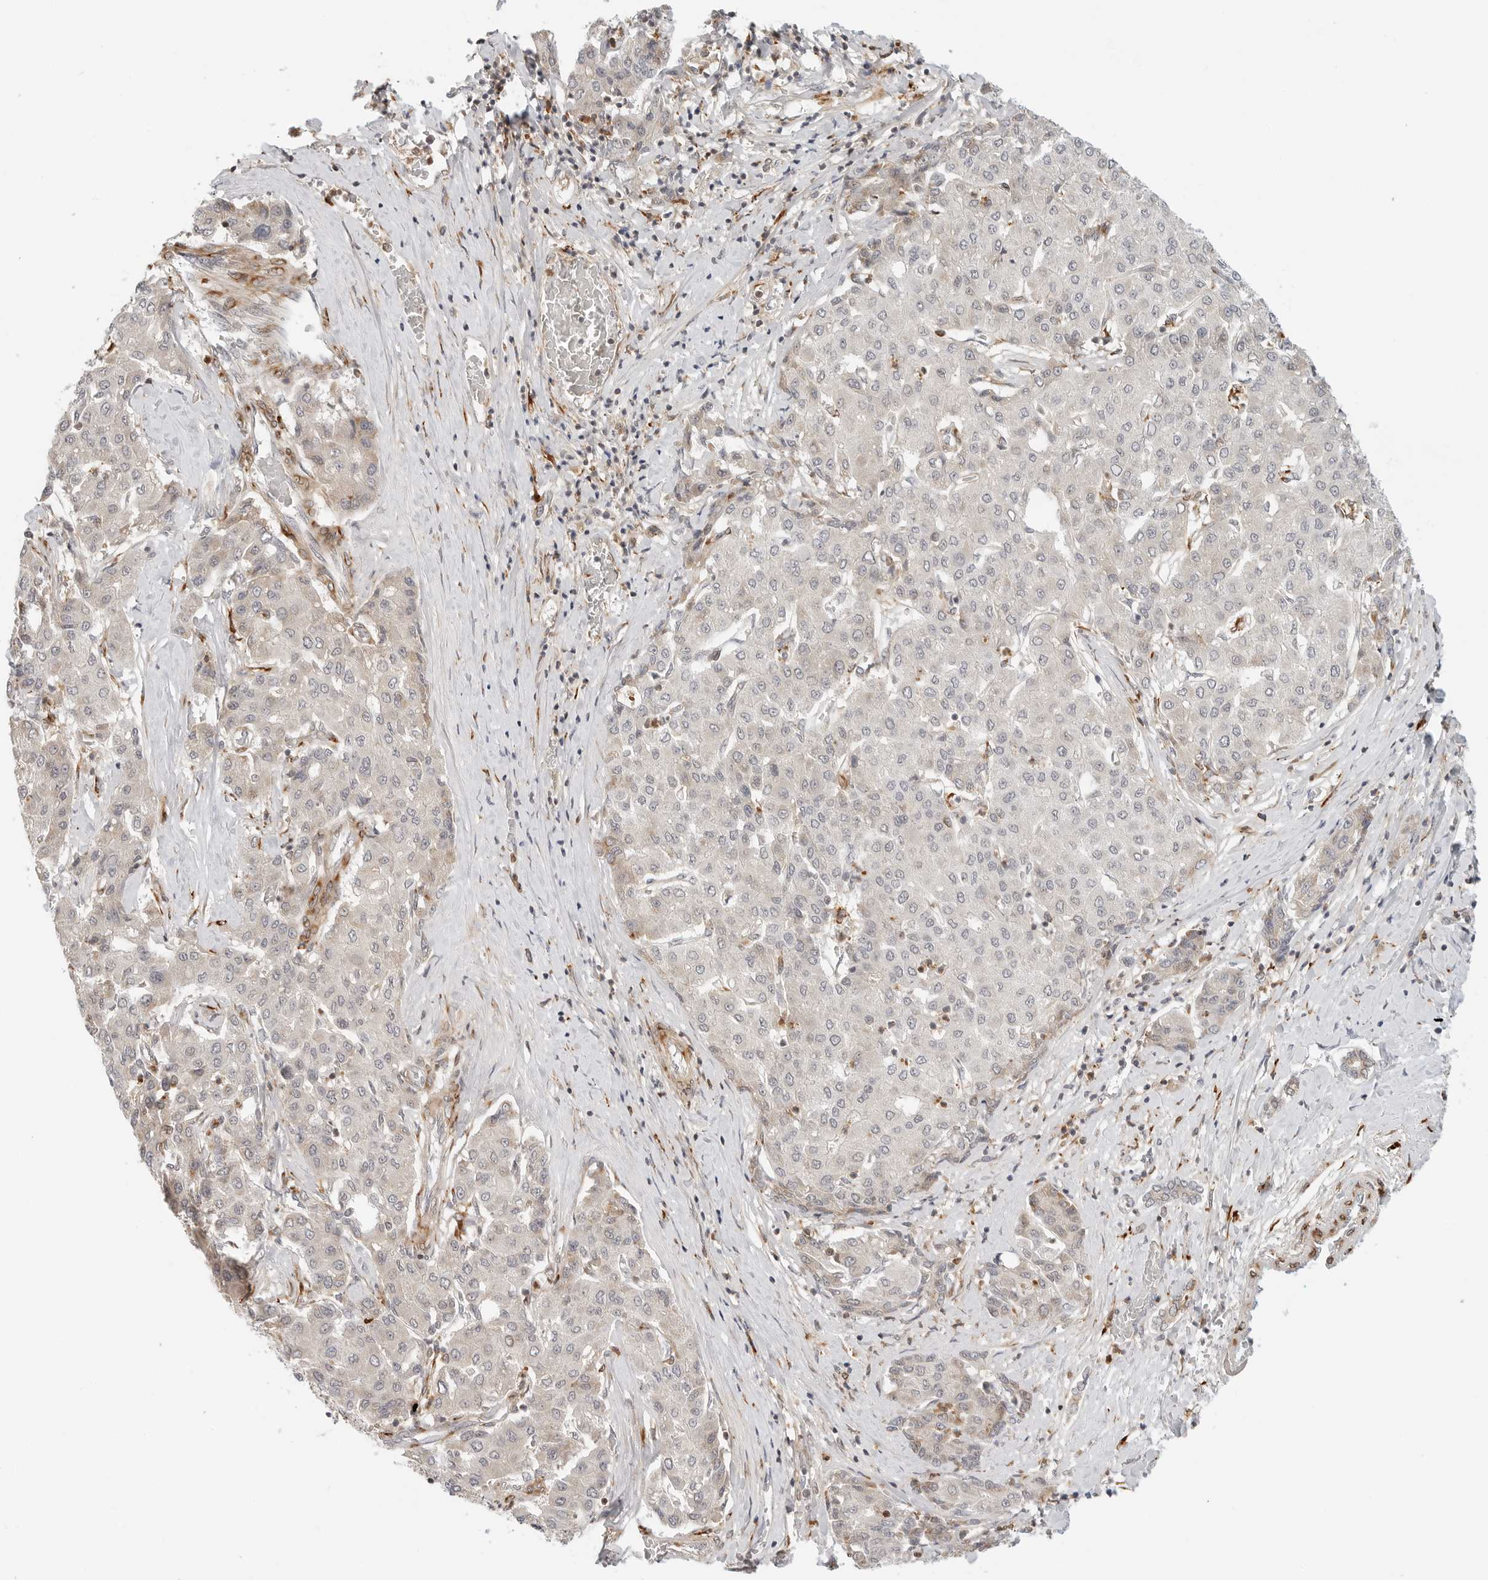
{"staining": {"intensity": "weak", "quantity": "<25%", "location": "cytoplasmic/membranous"}, "tissue": "liver cancer", "cell_type": "Tumor cells", "image_type": "cancer", "snomed": [{"axis": "morphology", "description": "Carcinoma, Hepatocellular, NOS"}, {"axis": "topography", "description": "Liver"}], "caption": "Immunohistochemical staining of human liver cancer displays no significant expression in tumor cells.", "gene": "C1QTNF1", "patient": {"sex": "male", "age": 65}}